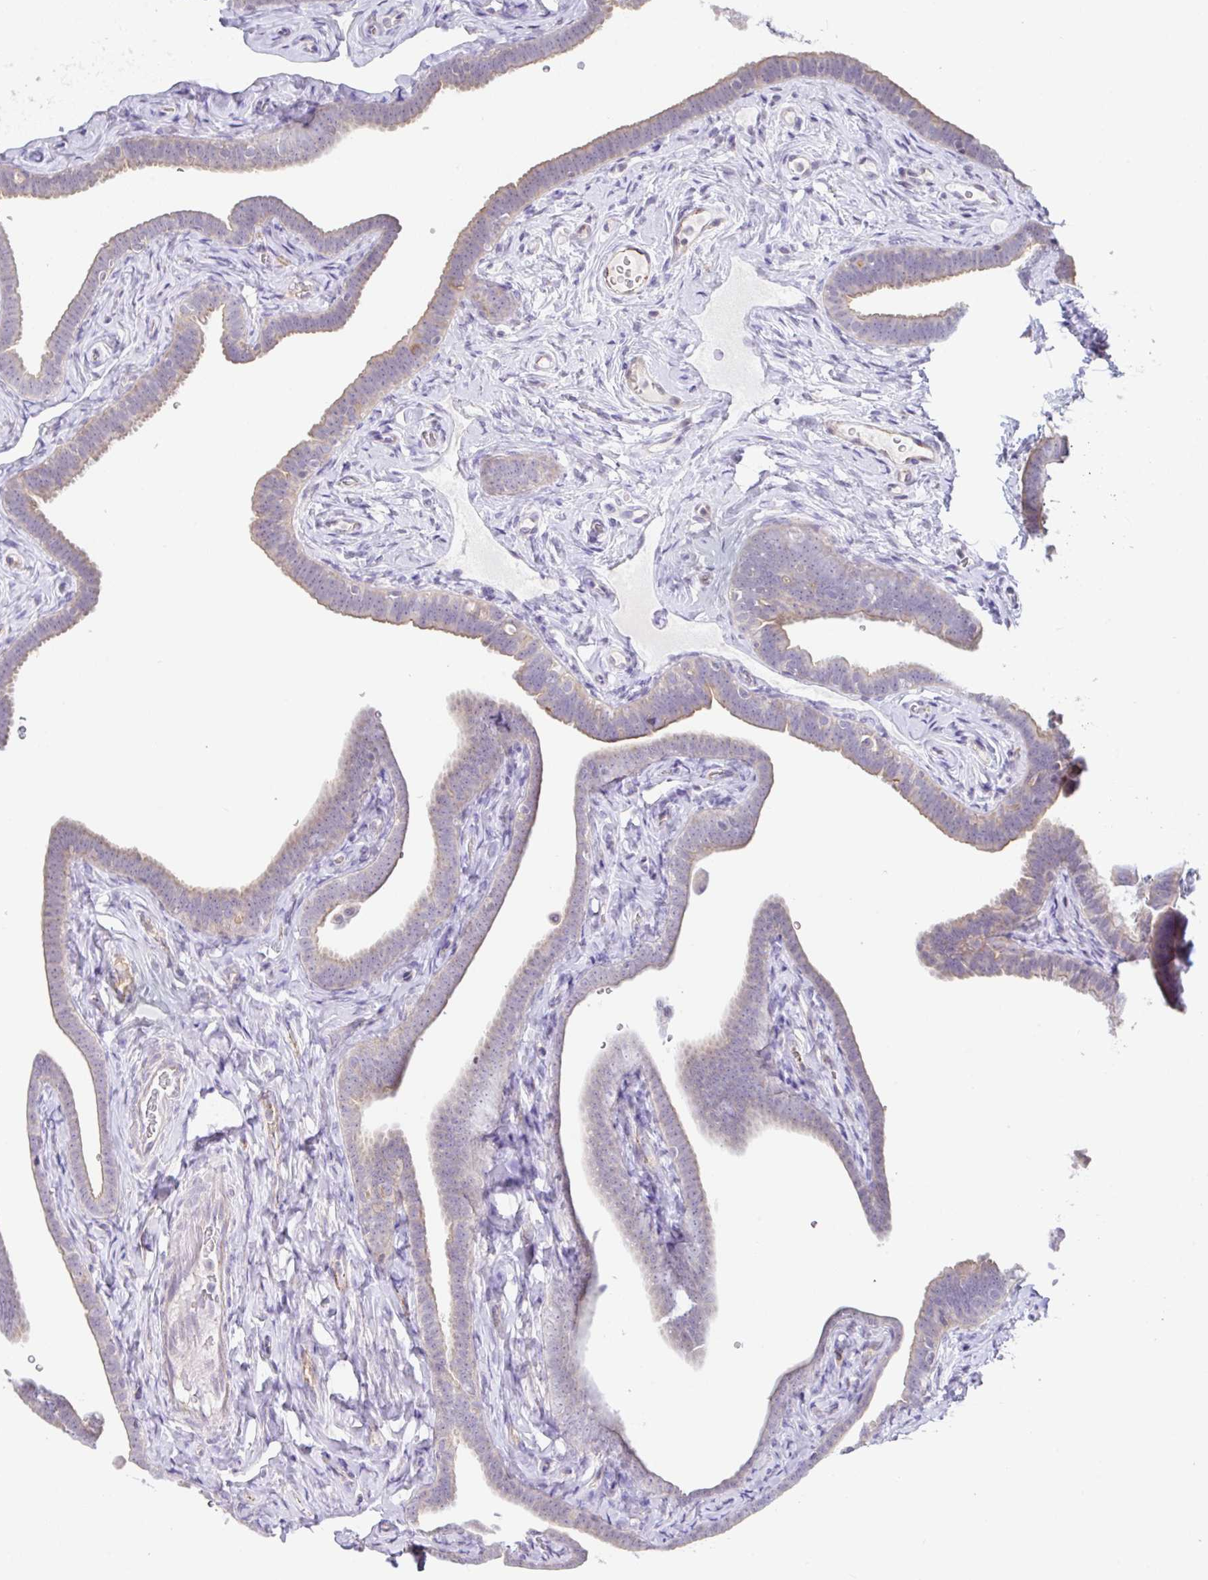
{"staining": {"intensity": "negative", "quantity": "none", "location": "none"}, "tissue": "fallopian tube", "cell_type": "Glandular cells", "image_type": "normal", "snomed": [{"axis": "morphology", "description": "Normal tissue, NOS"}, {"axis": "topography", "description": "Fallopian tube"}], "caption": "Immunohistochemical staining of benign human fallopian tube demonstrates no significant staining in glandular cells.", "gene": "PLCD4", "patient": {"sex": "female", "age": 69}}